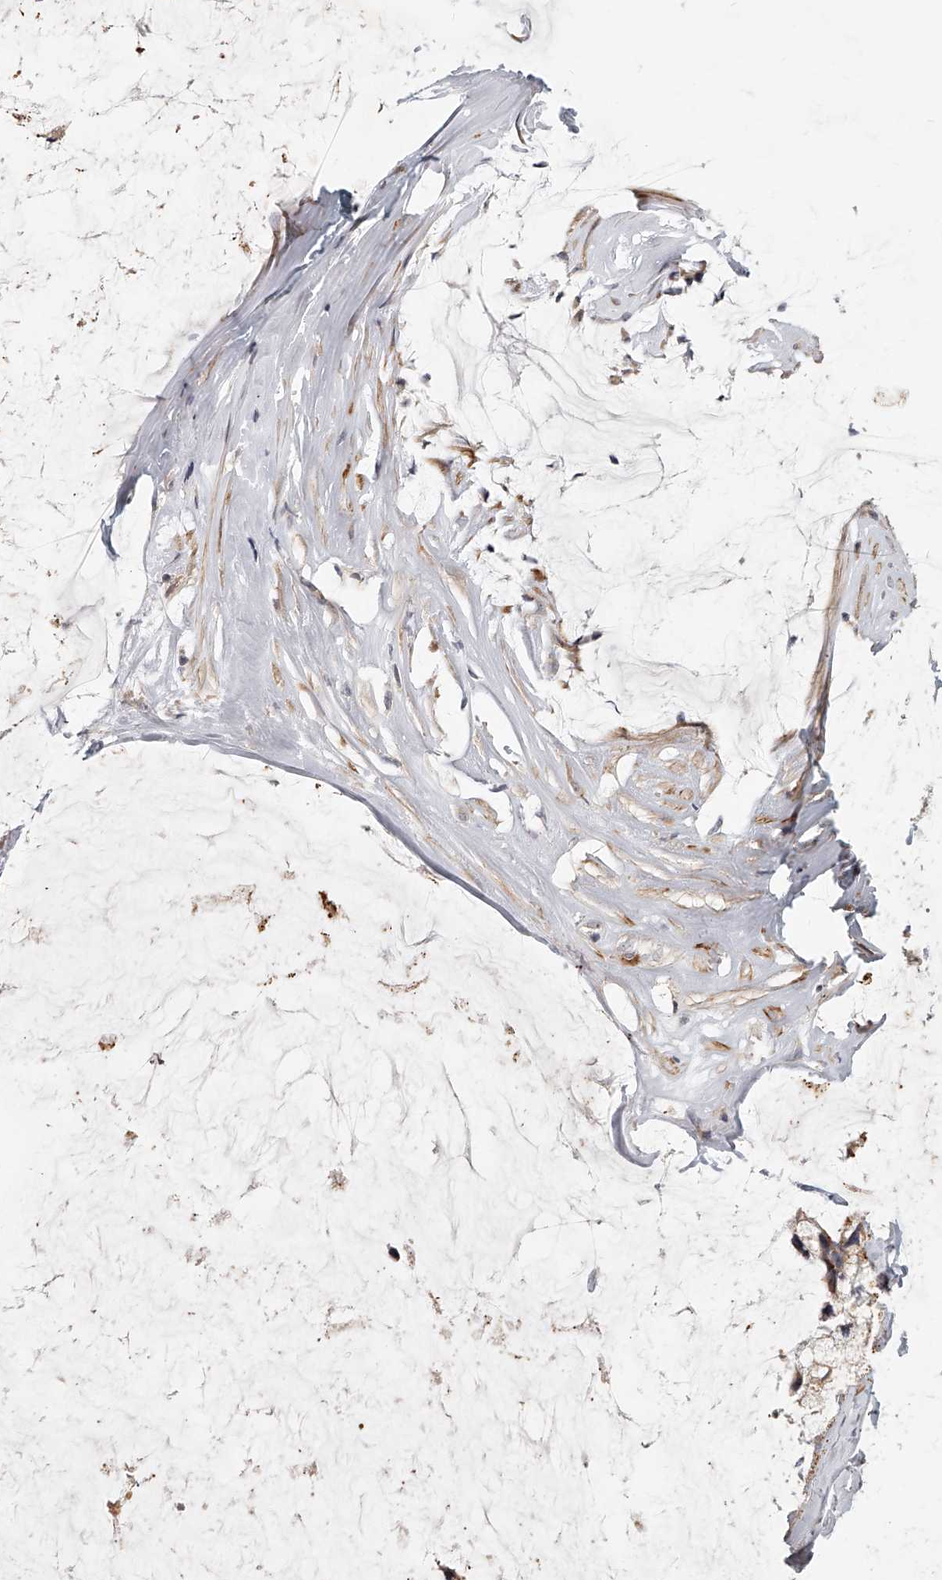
{"staining": {"intensity": "moderate", "quantity": ">75%", "location": "cytoplasmic/membranous"}, "tissue": "ovarian cancer", "cell_type": "Tumor cells", "image_type": "cancer", "snomed": [{"axis": "morphology", "description": "Cystadenocarcinoma, mucinous, NOS"}, {"axis": "topography", "description": "Ovary"}], "caption": "Tumor cells demonstrate medium levels of moderate cytoplasmic/membranous expression in approximately >75% of cells in human ovarian cancer (mucinous cystadenocarcinoma). (IHC, brightfield microscopy, high magnification).", "gene": "SLC37A1", "patient": {"sex": "female", "age": 39}}